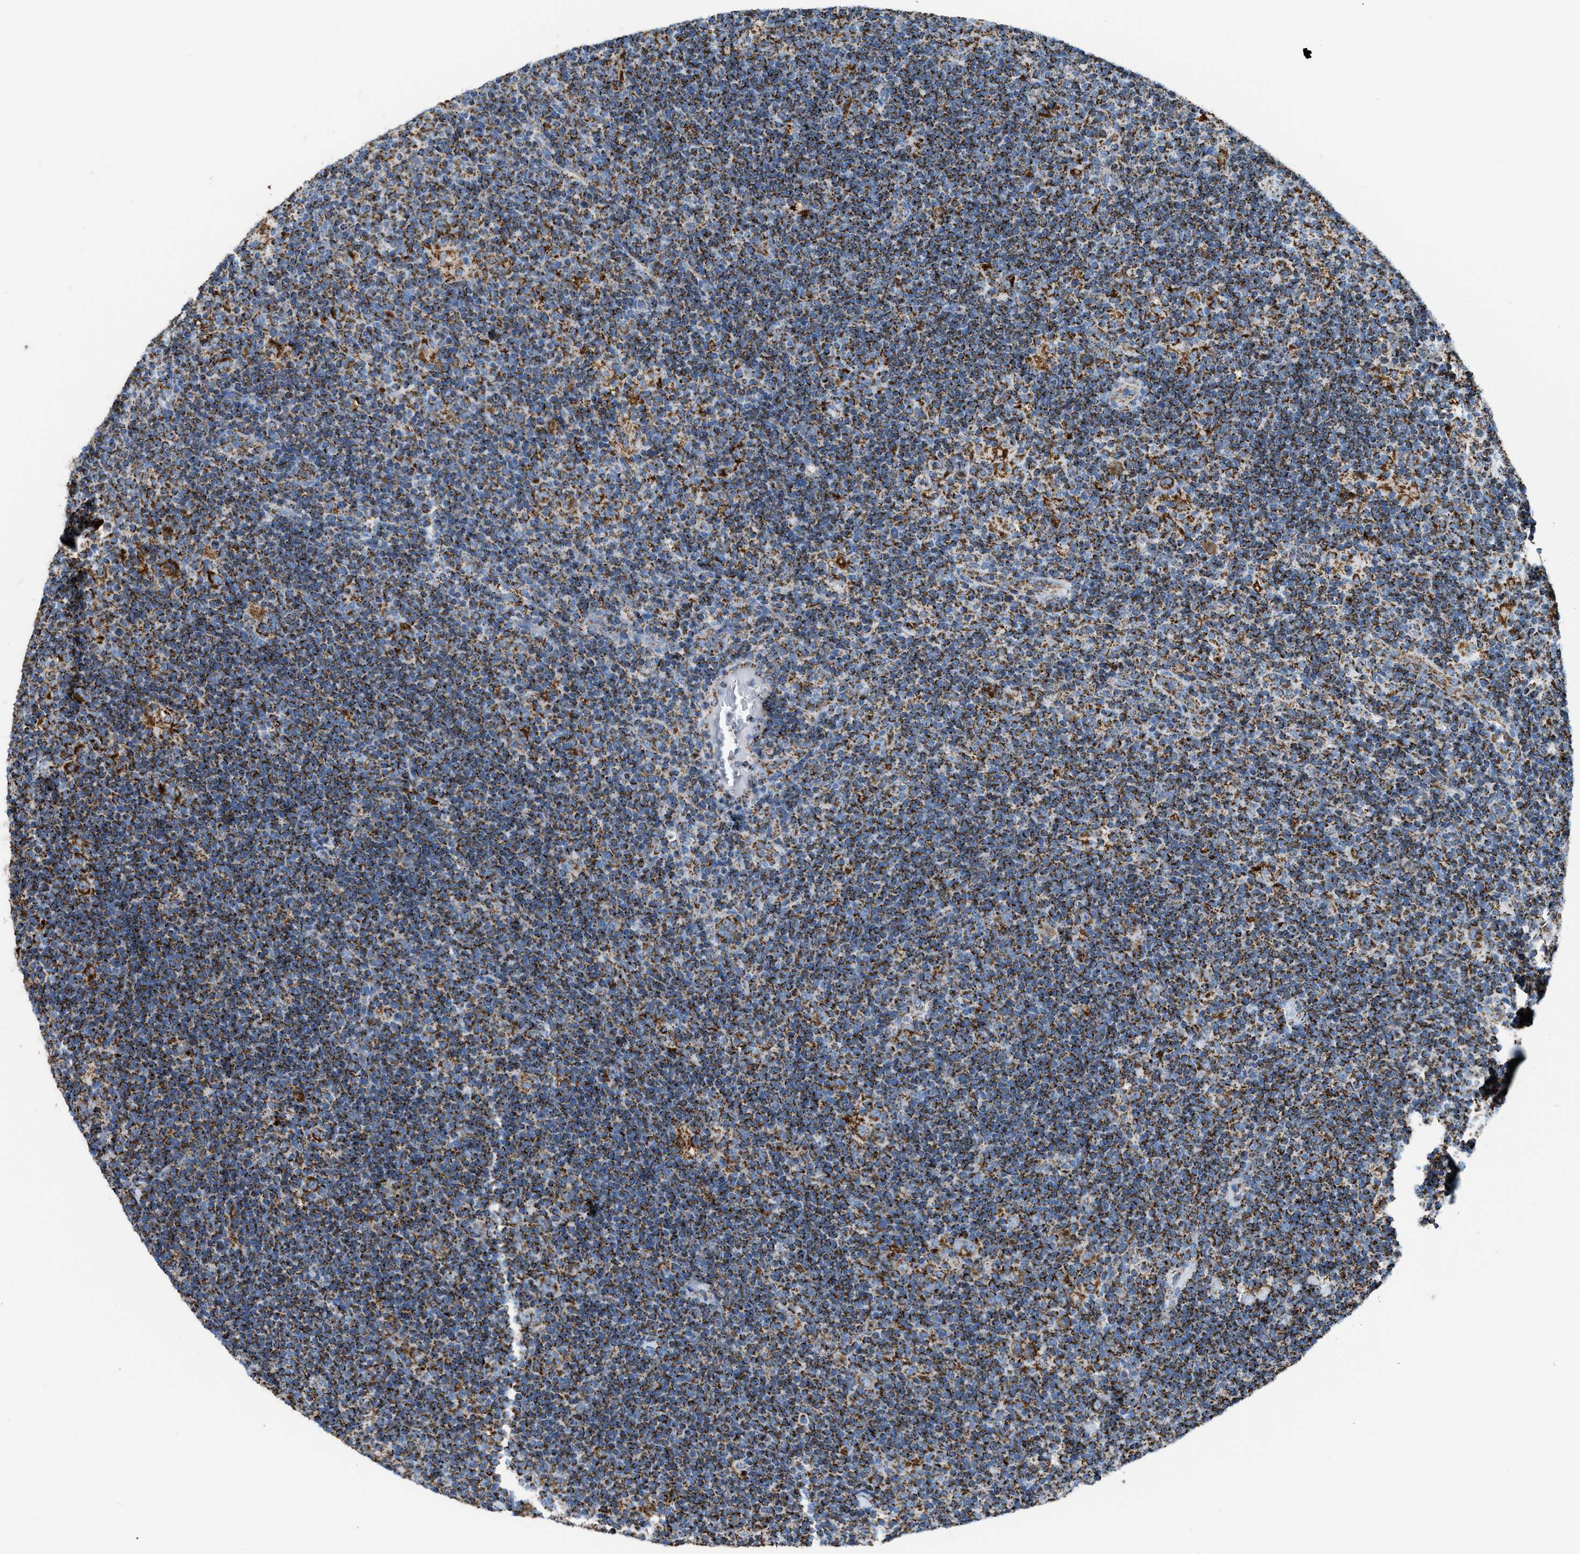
{"staining": {"intensity": "strong", "quantity": ">75%", "location": "cytoplasmic/membranous"}, "tissue": "lymphoma", "cell_type": "Tumor cells", "image_type": "cancer", "snomed": [{"axis": "morphology", "description": "Hodgkin's disease, NOS"}, {"axis": "topography", "description": "Lymph node"}], "caption": "Lymphoma stained for a protein exhibits strong cytoplasmic/membranous positivity in tumor cells. The protein is shown in brown color, while the nuclei are stained blue.", "gene": "ETFB", "patient": {"sex": "female", "age": 57}}